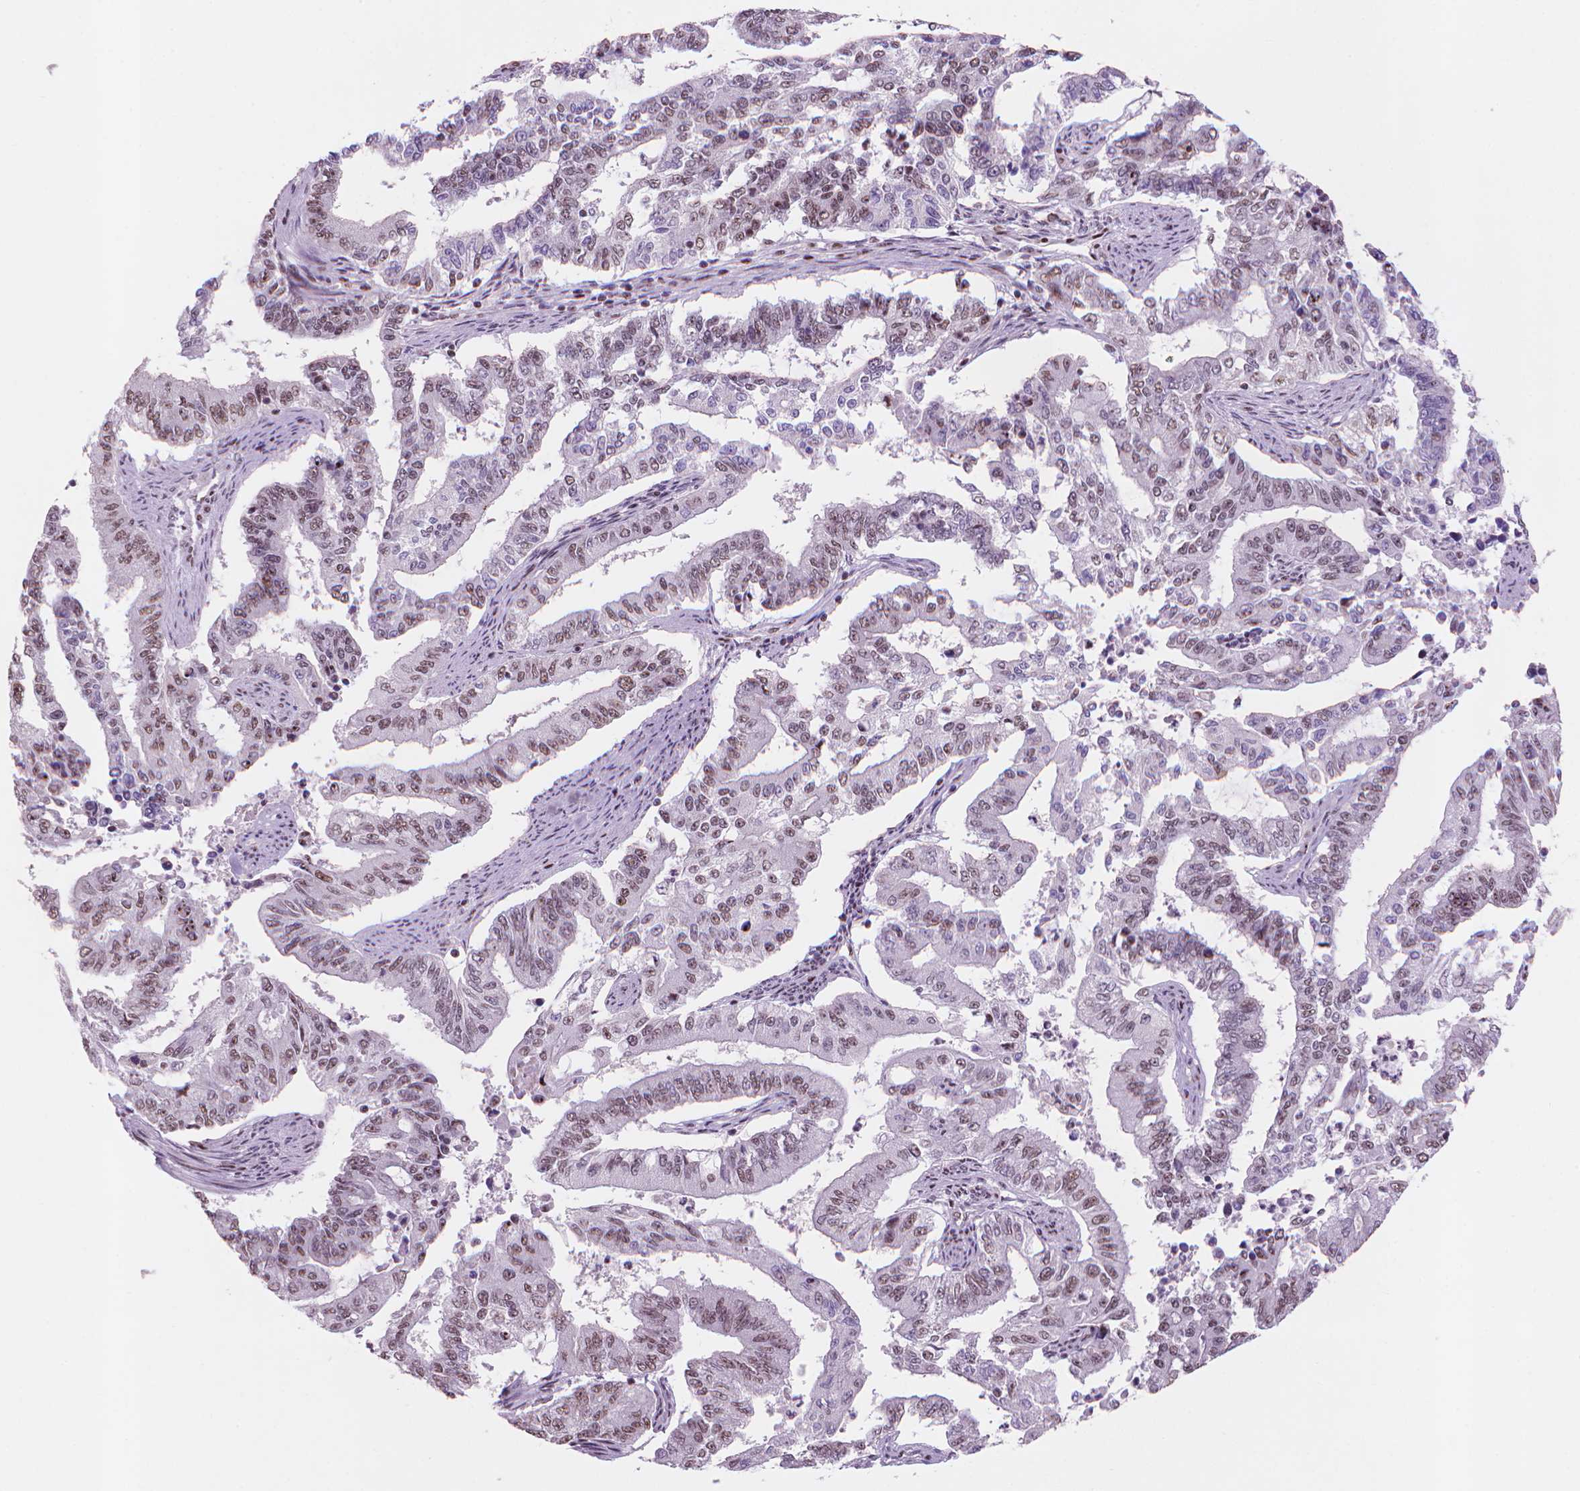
{"staining": {"intensity": "weak", "quantity": "25%-75%", "location": "nuclear"}, "tissue": "endometrial cancer", "cell_type": "Tumor cells", "image_type": "cancer", "snomed": [{"axis": "morphology", "description": "Adenocarcinoma, NOS"}, {"axis": "topography", "description": "Uterus"}], "caption": "A histopathology image showing weak nuclear positivity in about 25%-75% of tumor cells in adenocarcinoma (endometrial), as visualized by brown immunohistochemical staining.", "gene": "HES7", "patient": {"sex": "female", "age": 59}}